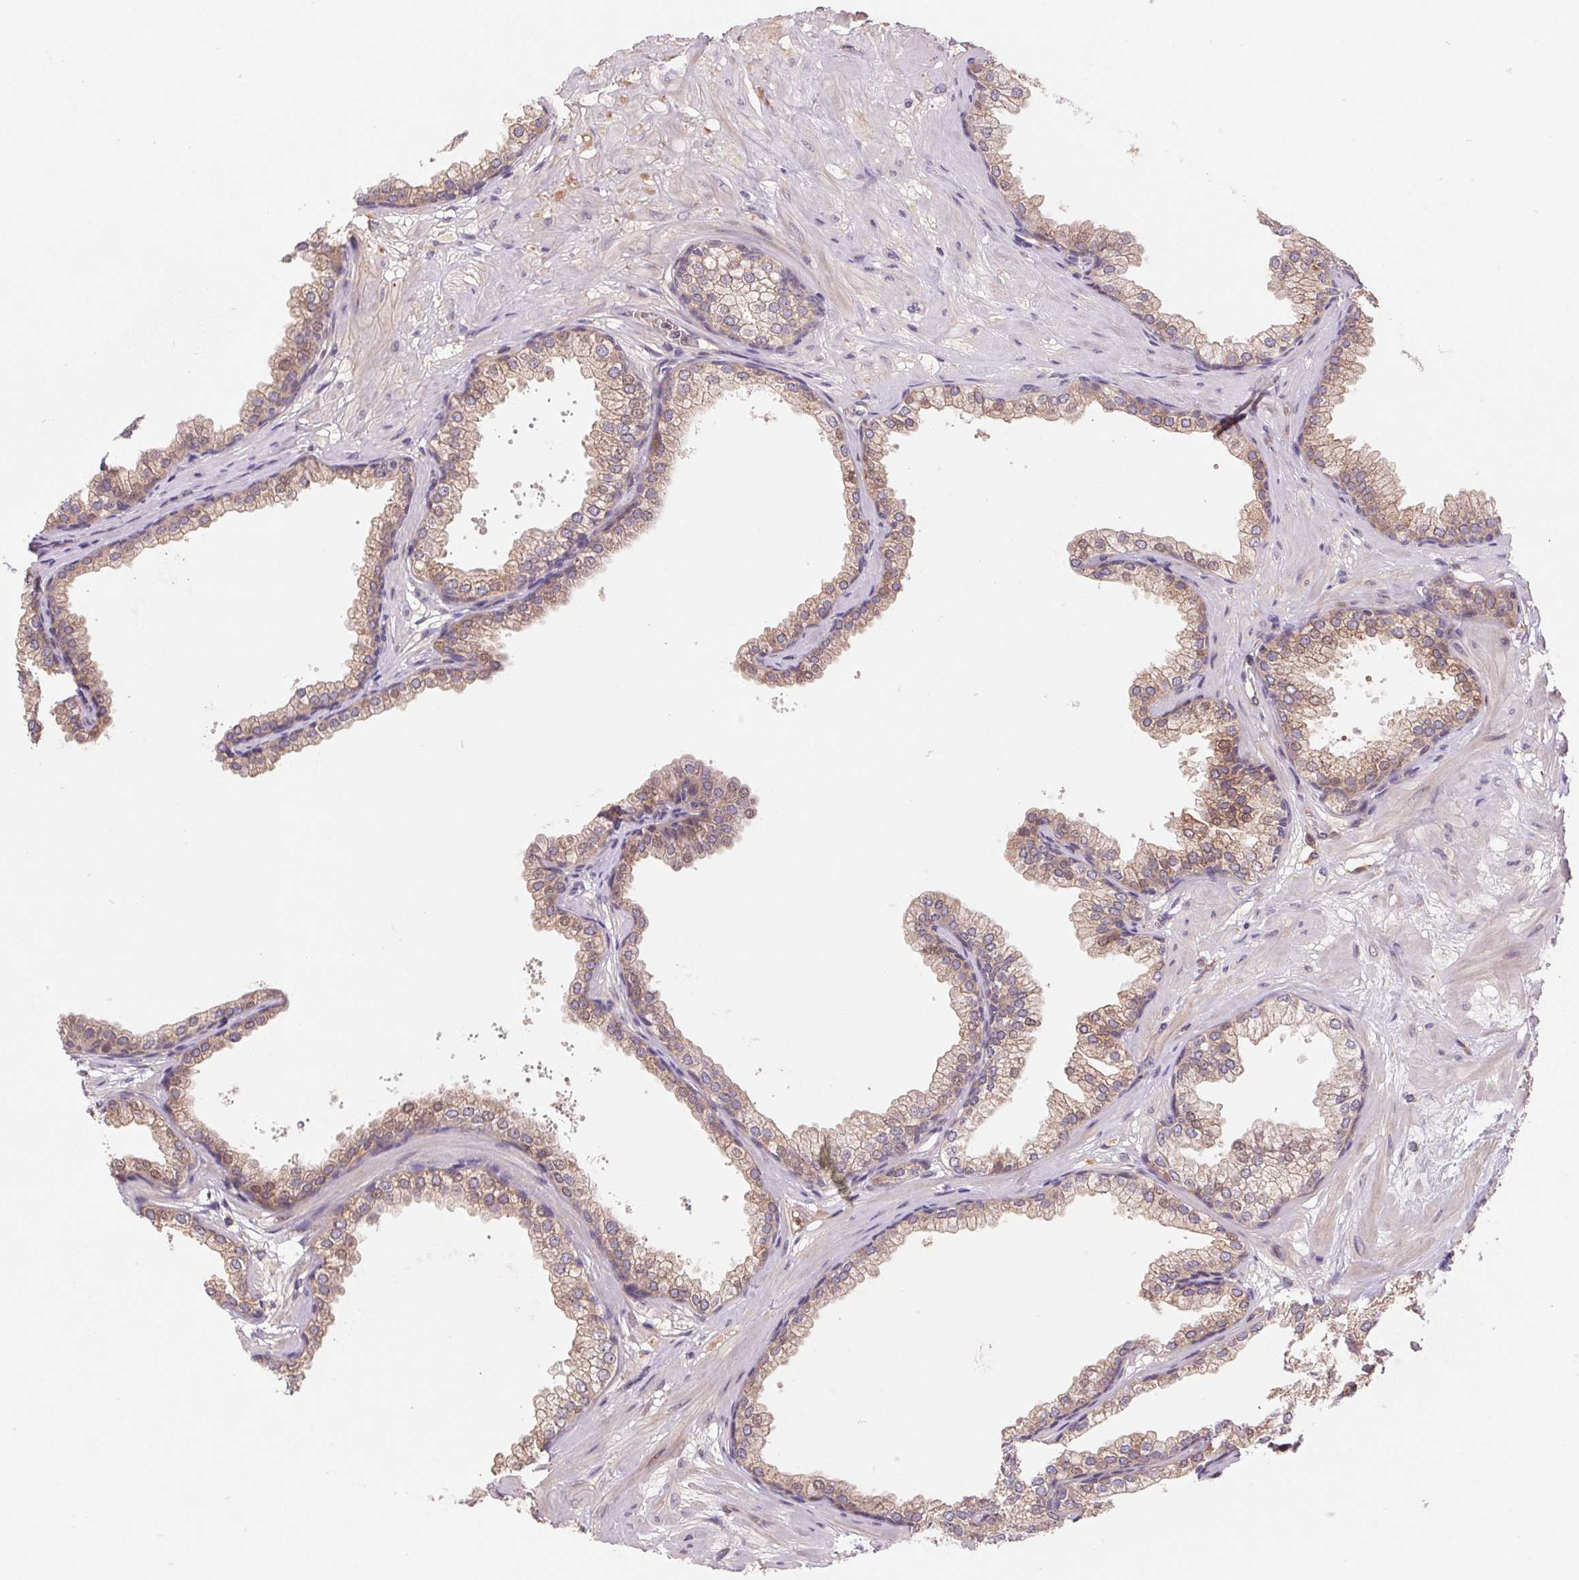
{"staining": {"intensity": "weak", "quantity": ">75%", "location": "cytoplasmic/membranous"}, "tissue": "prostate", "cell_type": "Glandular cells", "image_type": "normal", "snomed": [{"axis": "morphology", "description": "Normal tissue, NOS"}, {"axis": "topography", "description": "Prostate"}], "caption": "The photomicrograph exhibits immunohistochemical staining of benign prostate. There is weak cytoplasmic/membranous staining is present in approximately >75% of glandular cells.", "gene": "KLHL20", "patient": {"sex": "male", "age": 37}}